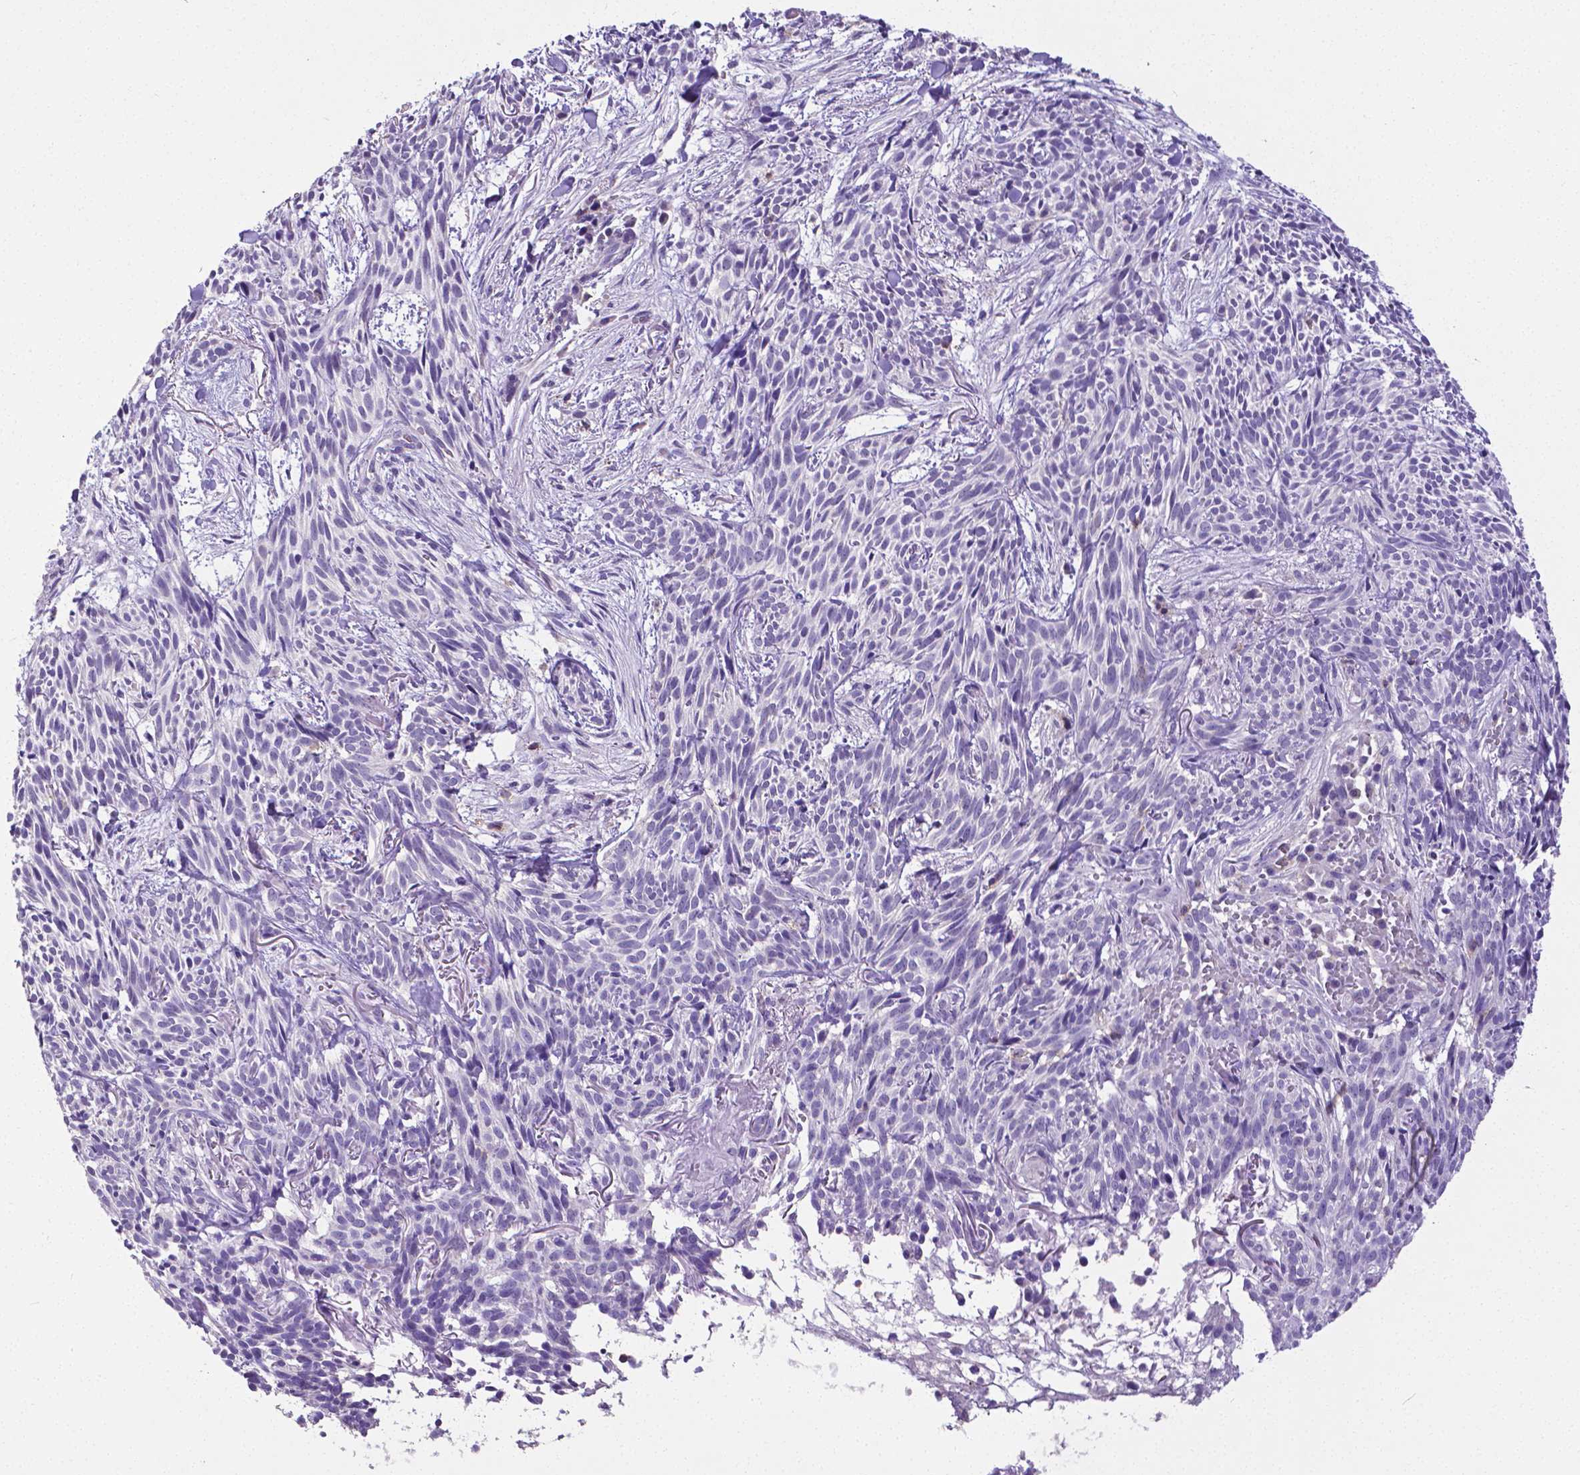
{"staining": {"intensity": "negative", "quantity": "none", "location": "none"}, "tissue": "skin cancer", "cell_type": "Tumor cells", "image_type": "cancer", "snomed": [{"axis": "morphology", "description": "Basal cell carcinoma"}, {"axis": "topography", "description": "Skin"}], "caption": "The IHC photomicrograph has no significant expression in tumor cells of skin basal cell carcinoma tissue.", "gene": "CD4", "patient": {"sex": "male", "age": 71}}